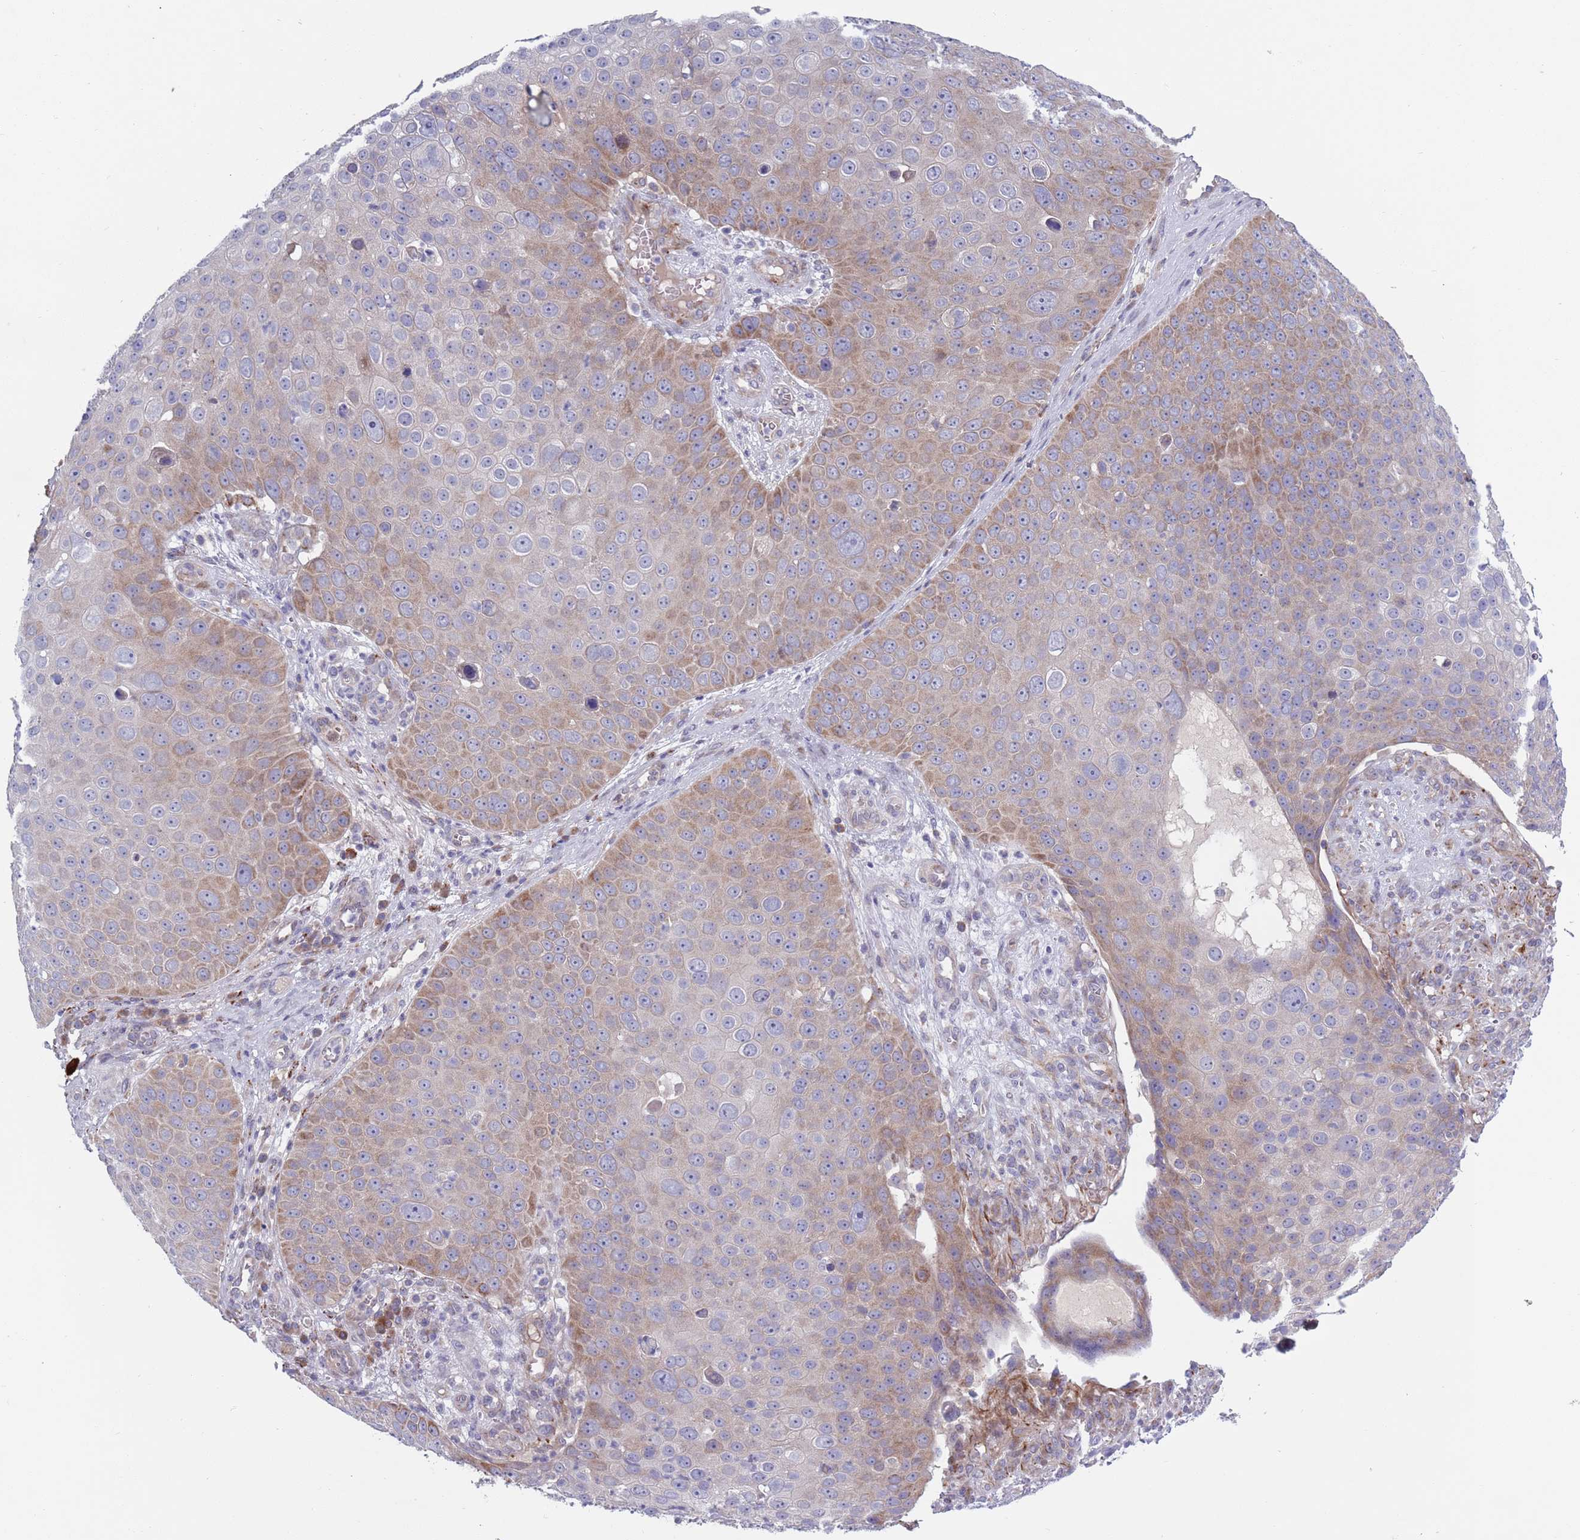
{"staining": {"intensity": "moderate", "quantity": "25%-75%", "location": "cytoplasmic/membranous"}, "tissue": "skin cancer", "cell_type": "Tumor cells", "image_type": "cancer", "snomed": [{"axis": "morphology", "description": "Squamous cell carcinoma, NOS"}, {"axis": "topography", "description": "Skin"}], "caption": "Protein staining of skin squamous cell carcinoma tissue reveals moderate cytoplasmic/membranous expression in about 25%-75% of tumor cells.", "gene": "TYW1", "patient": {"sex": "male", "age": 71}}